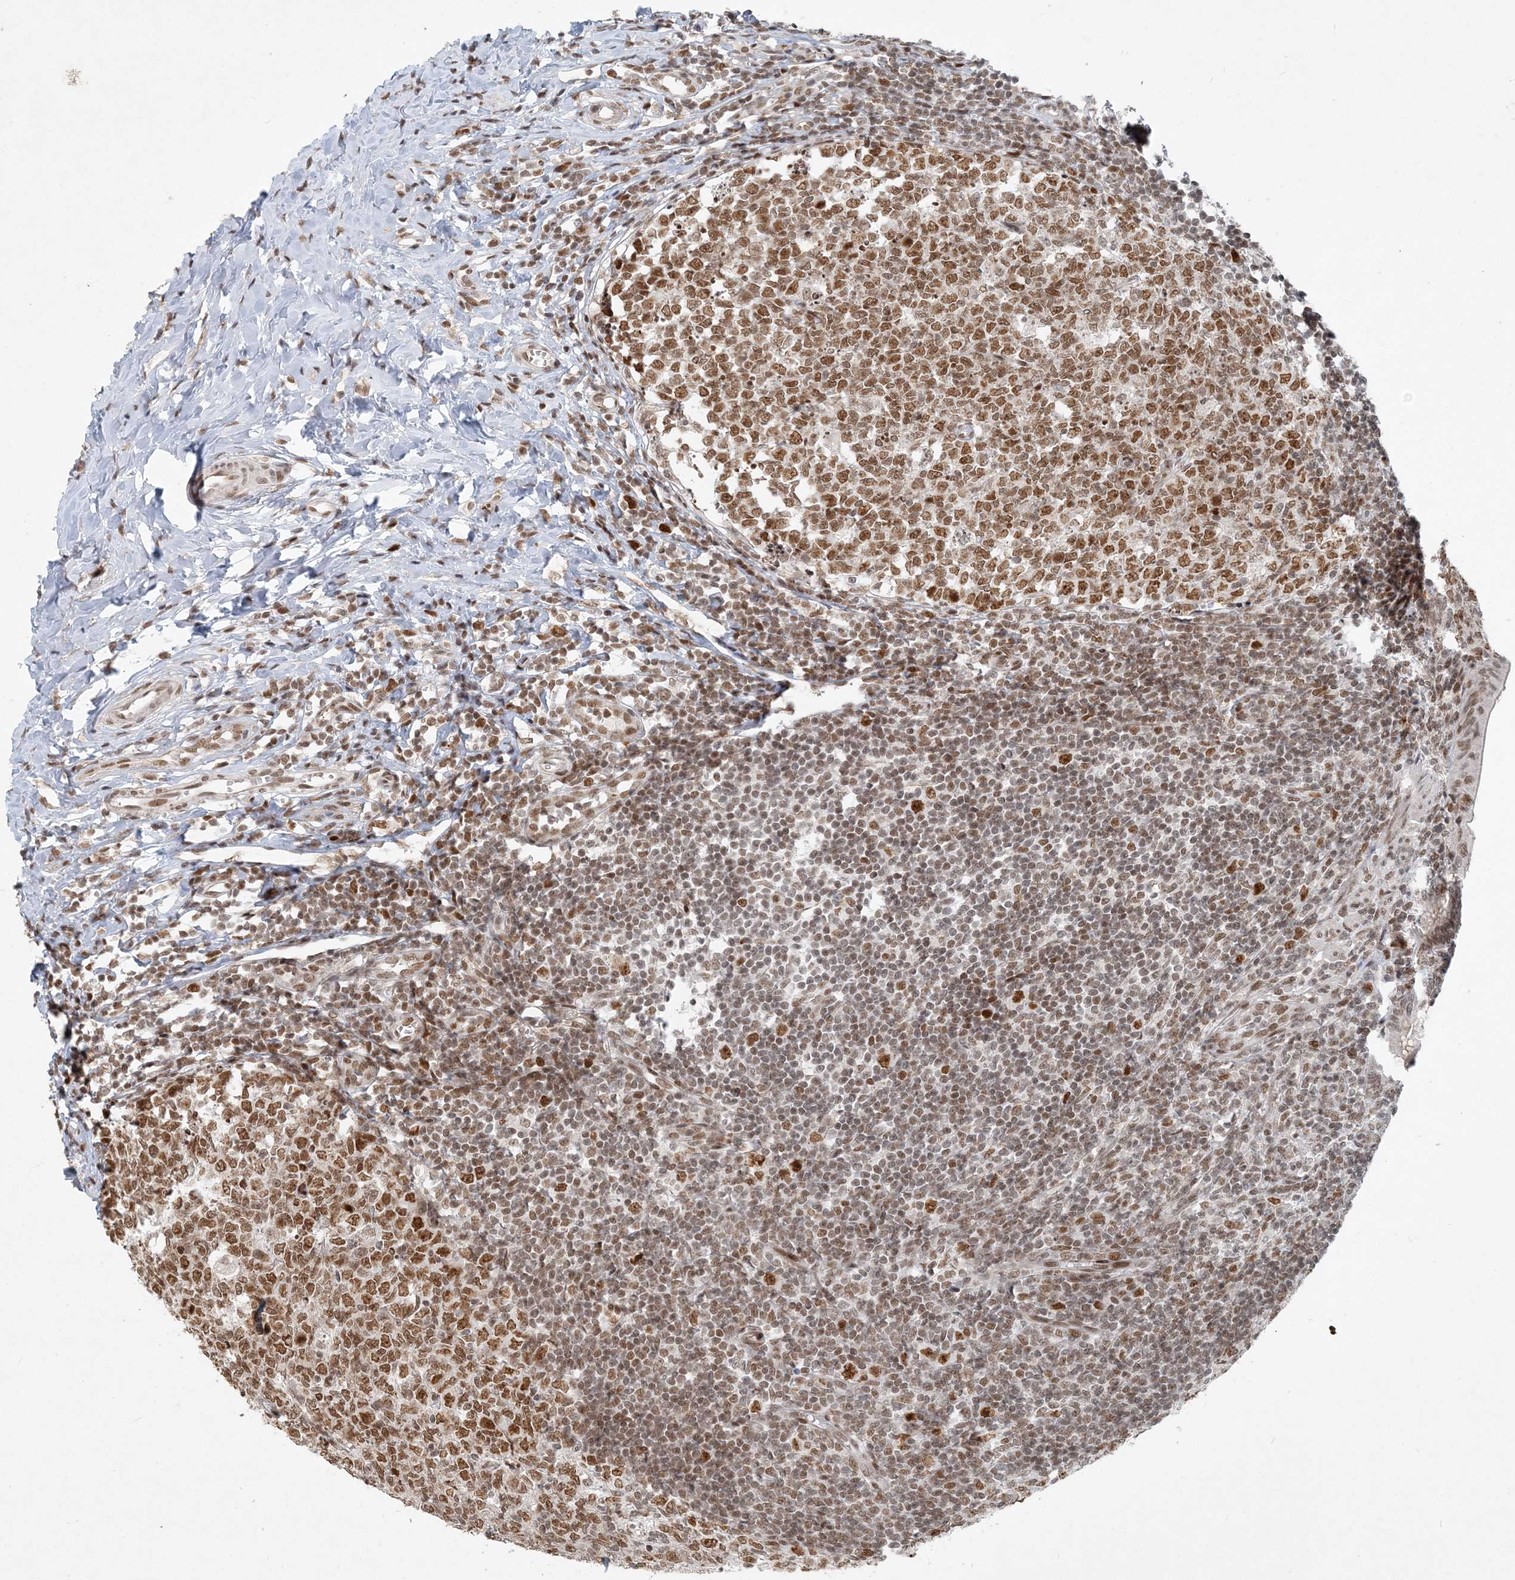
{"staining": {"intensity": "moderate", "quantity": ">75%", "location": "nuclear"}, "tissue": "appendix", "cell_type": "Glandular cells", "image_type": "normal", "snomed": [{"axis": "morphology", "description": "Normal tissue, NOS"}, {"axis": "topography", "description": "Appendix"}], "caption": "An immunohistochemistry (IHC) photomicrograph of benign tissue is shown. Protein staining in brown shows moderate nuclear positivity in appendix within glandular cells. (Brightfield microscopy of DAB IHC at high magnification).", "gene": "BAZ1B", "patient": {"sex": "male", "age": 14}}